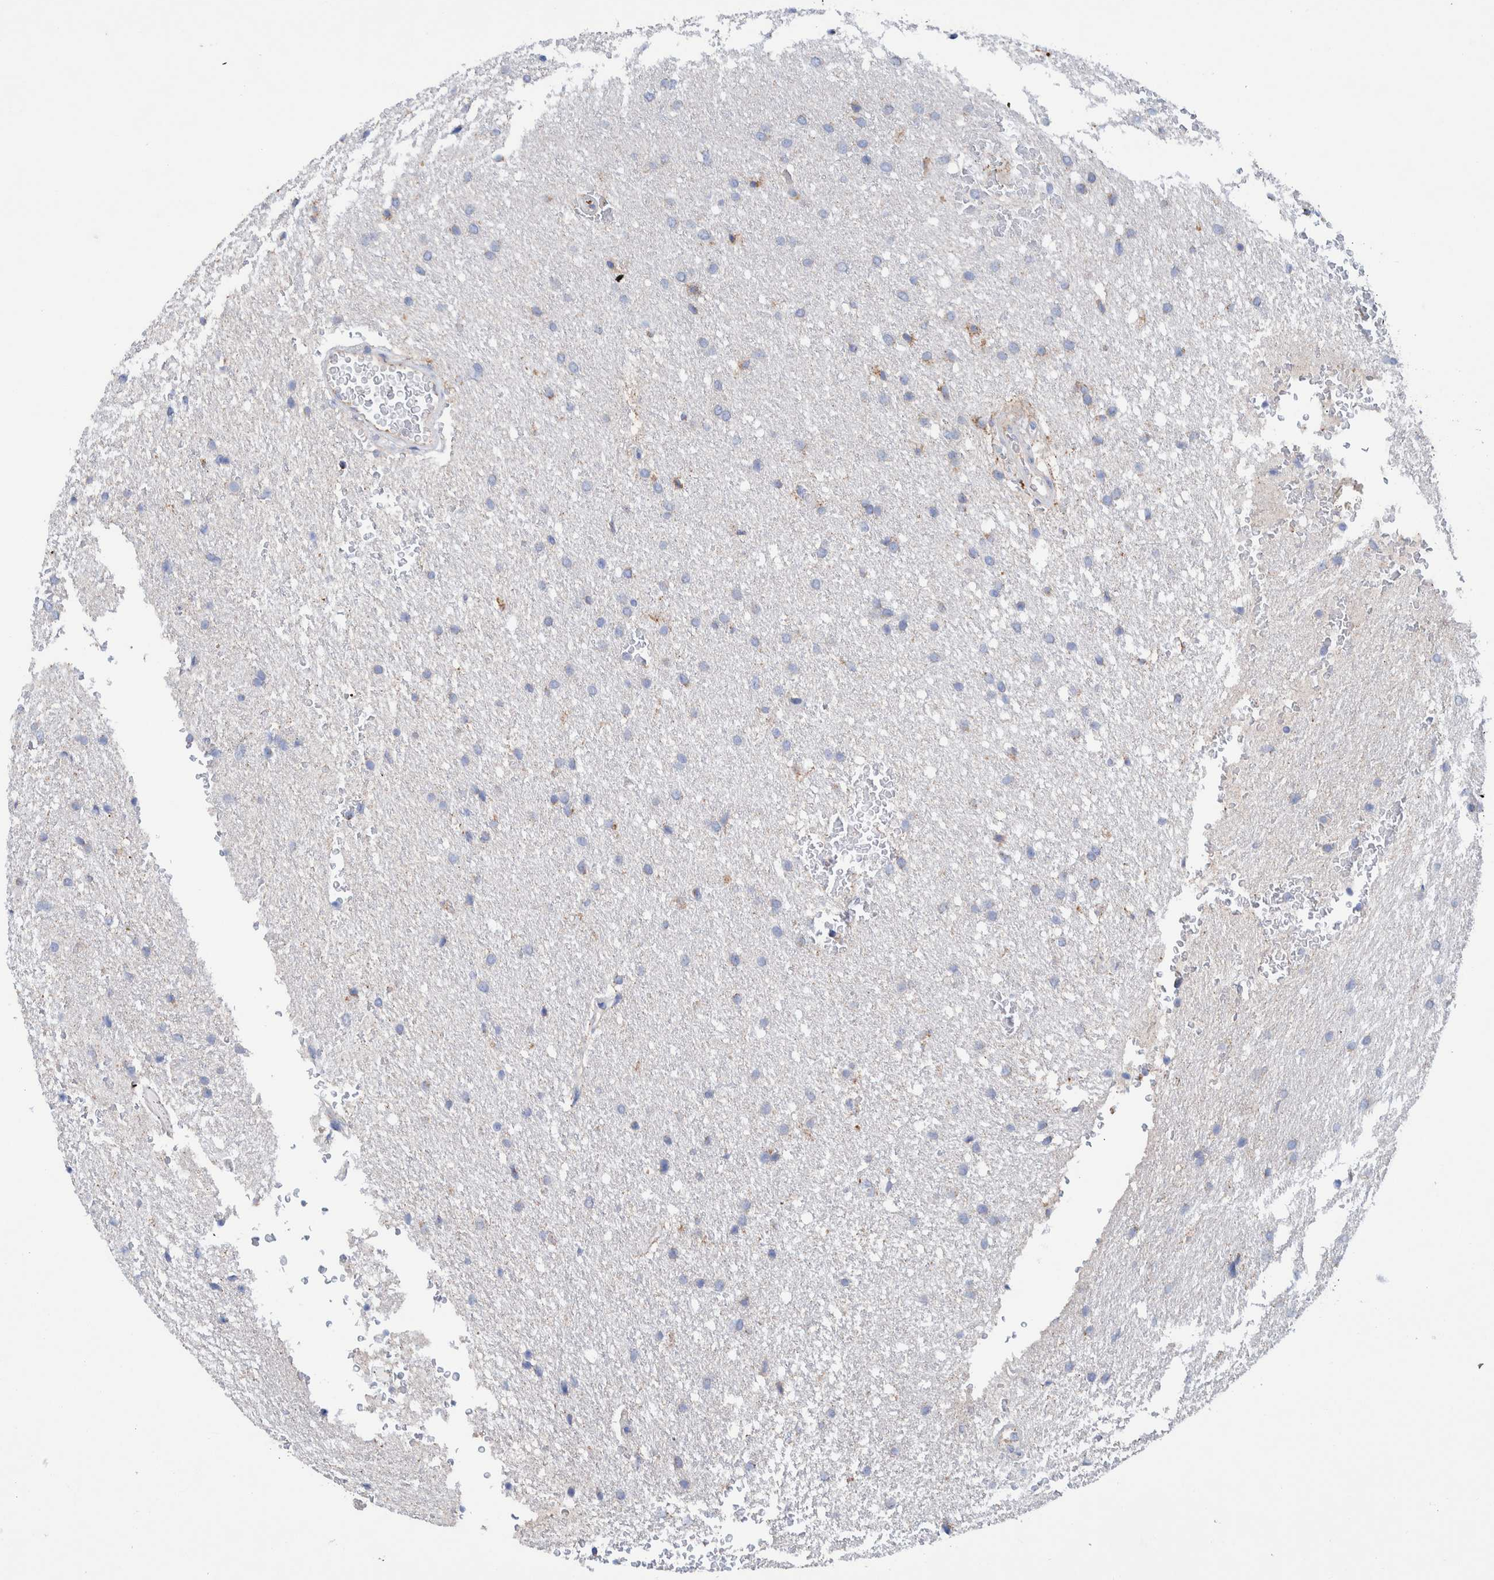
{"staining": {"intensity": "weak", "quantity": "<25%", "location": "cytoplasmic/membranous"}, "tissue": "glioma", "cell_type": "Tumor cells", "image_type": "cancer", "snomed": [{"axis": "morphology", "description": "Glioma, malignant, Low grade"}, {"axis": "topography", "description": "Brain"}], "caption": "Protein analysis of glioma reveals no significant expression in tumor cells.", "gene": "DECR1", "patient": {"sex": "female", "age": 37}}